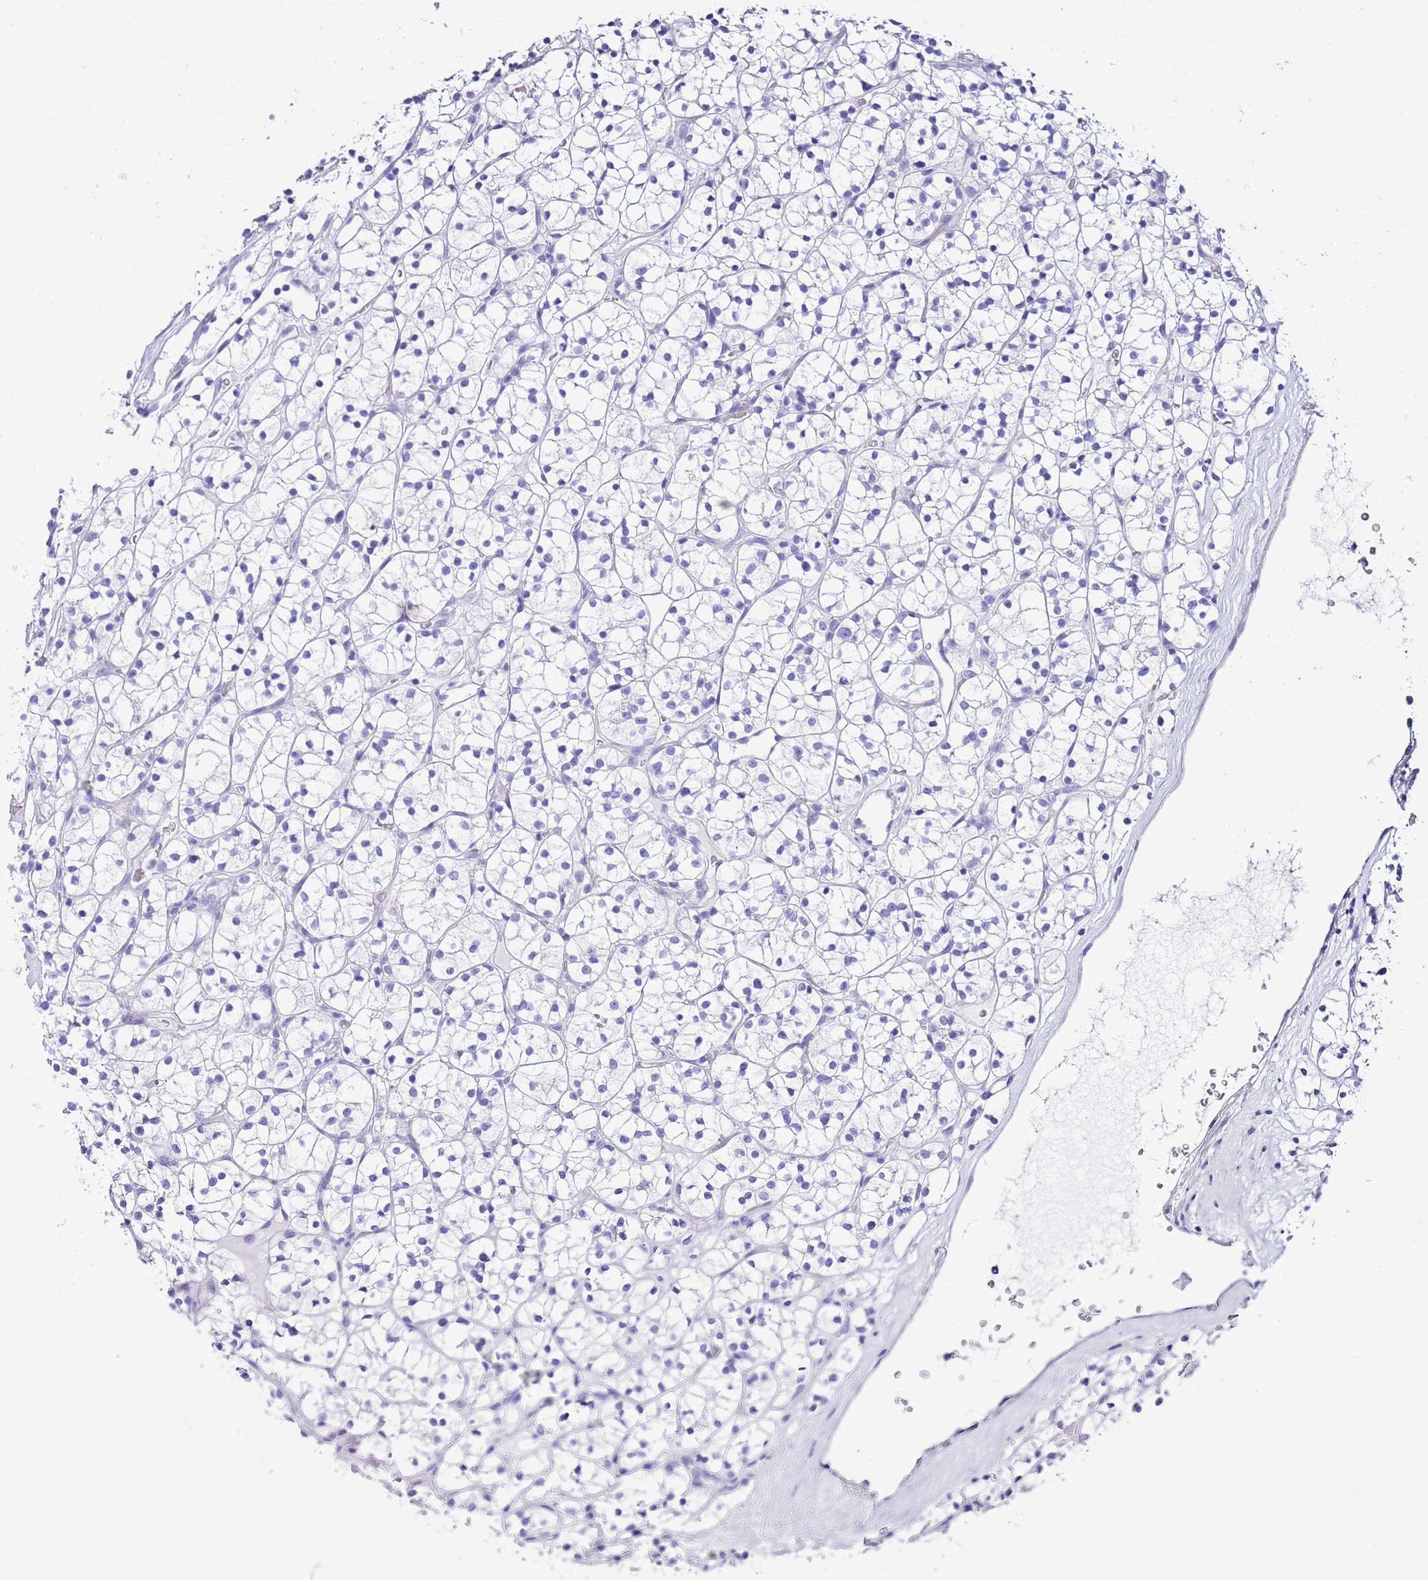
{"staining": {"intensity": "negative", "quantity": "none", "location": "none"}, "tissue": "renal cancer", "cell_type": "Tumor cells", "image_type": "cancer", "snomed": [{"axis": "morphology", "description": "Adenocarcinoma, NOS"}, {"axis": "topography", "description": "Kidney"}], "caption": "A high-resolution photomicrograph shows IHC staining of renal adenocarcinoma, which demonstrates no significant staining in tumor cells.", "gene": "KCNC1", "patient": {"sex": "female", "age": 64}}